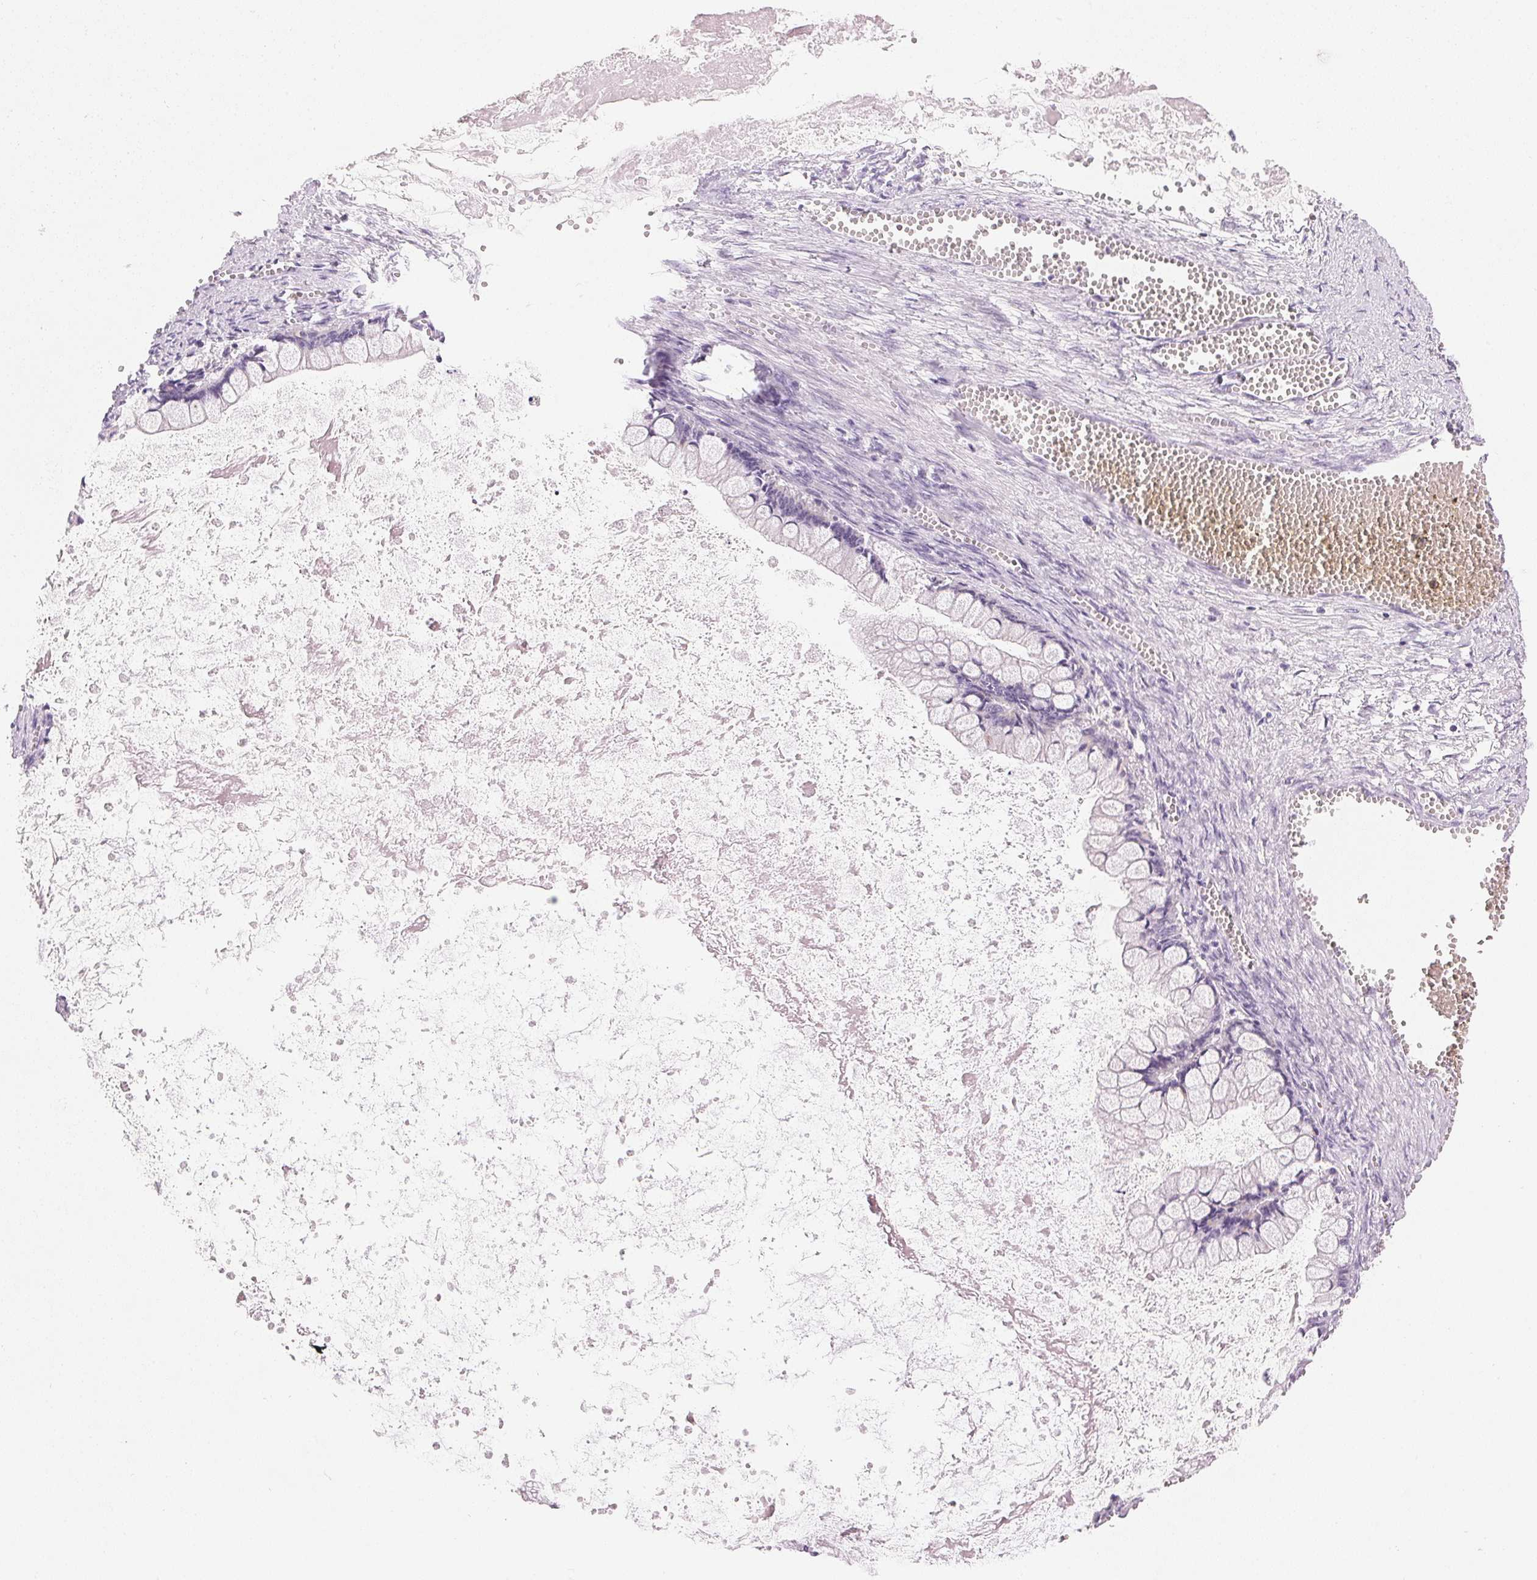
{"staining": {"intensity": "negative", "quantity": "none", "location": "none"}, "tissue": "ovarian cancer", "cell_type": "Tumor cells", "image_type": "cancer", "snomed": [{"axis": "morphology", "description": "Cystadenocarcinoma, mucinous, NOS"}, {"axis": "topography", "description": "Ovary"}], "caption": "DAB (3,3'-diaminobenzidine) immunohistochemical staining of ovarian cancer (mucinous cystadenocarcinoma) shows no significant expression in tumor cells.", "gene": "CYP11B1", "patient": {"sex": "female", "age": 67}}